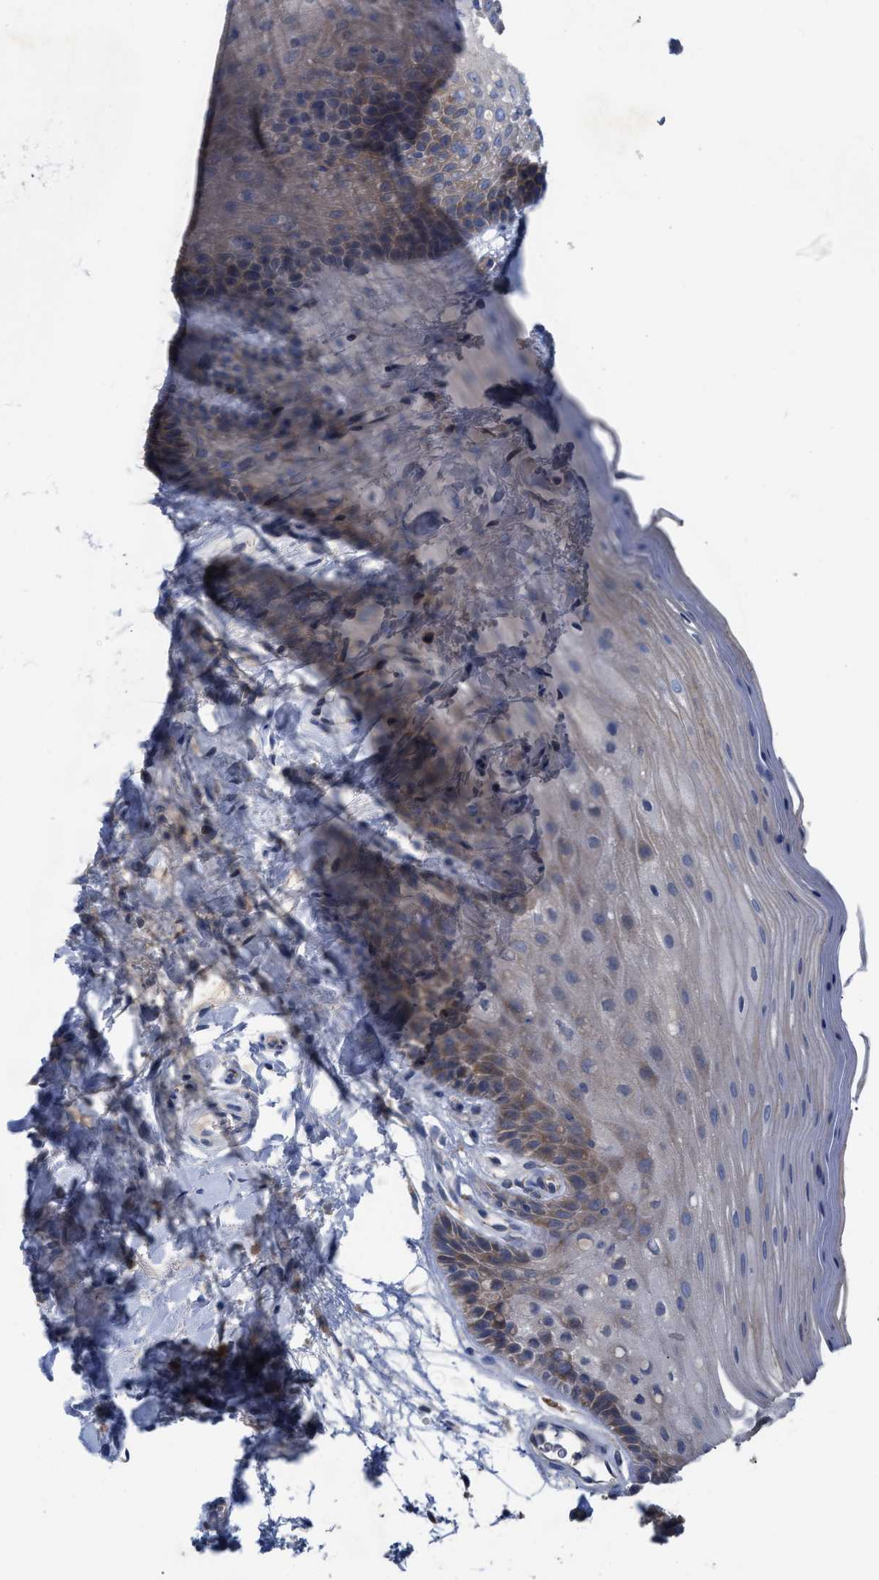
{"staining": {"intensity": "weak", "quantity": "25%-75%", "location": "cytoplasmic/membranous"}, "tissue": "oral mucosa", "cell_type": "Squamous epithelial cells", "image_type": "normal", "snomed": [{"axis": "morphology", "description": "Normal tissue, NOS"}, {"axis": "morphology", "description": "Squamous cell carcinoma, NOS"}, {"axis": "topography", "description": "Oral tissue"}, {"axis": "topography", "description": "Head-Neck"}], "caption": "A brown stain shows weak cytoplasmic/membranous positivity of a protein in squamous epithelial cells of normal oral mucosa.", "gene": "TMEM131", "patient": {"sex": "male", "age": 71}}